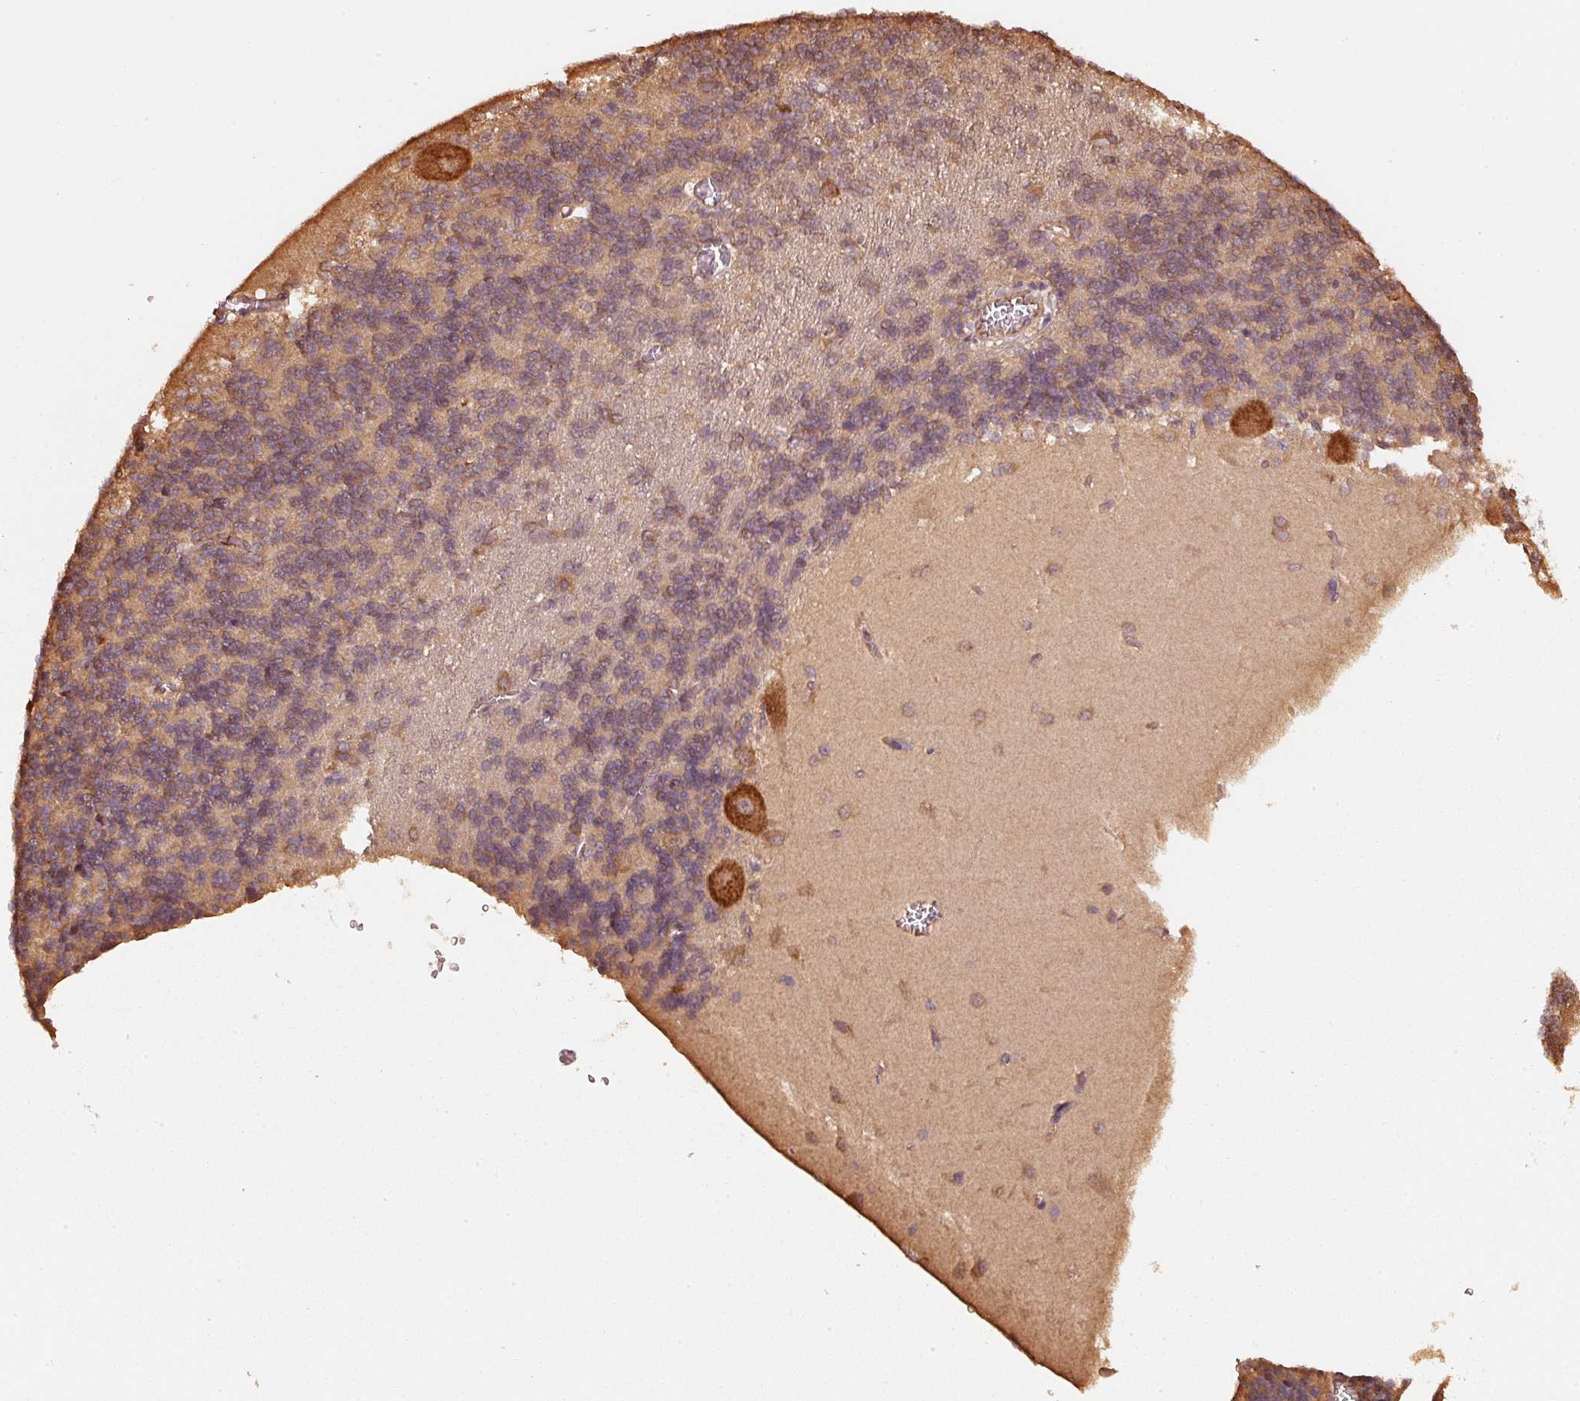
{"staining": {"intensity": "weak", "quantity": "<25%", "location": "cytoplasmic/membranous"}, "tissue": "cerebellum", "cell_type": "Cells in granular layer", "image_type": "normal", "snomed": [{"axis": "morphology", "description": "Normal tissue, NOS"}, {"axis": "topography", "description": "Cerebellum"}], "caption": "High power microscopy image of an IHC micrograph of unremarkable cerebellum, revealing no significant positivity in cells in granular layer. (Immunohistochemistry, brightfield microscopy, high magnification).", "gene": "STAU1", "patient": {"sex": "male", "age": 37}}